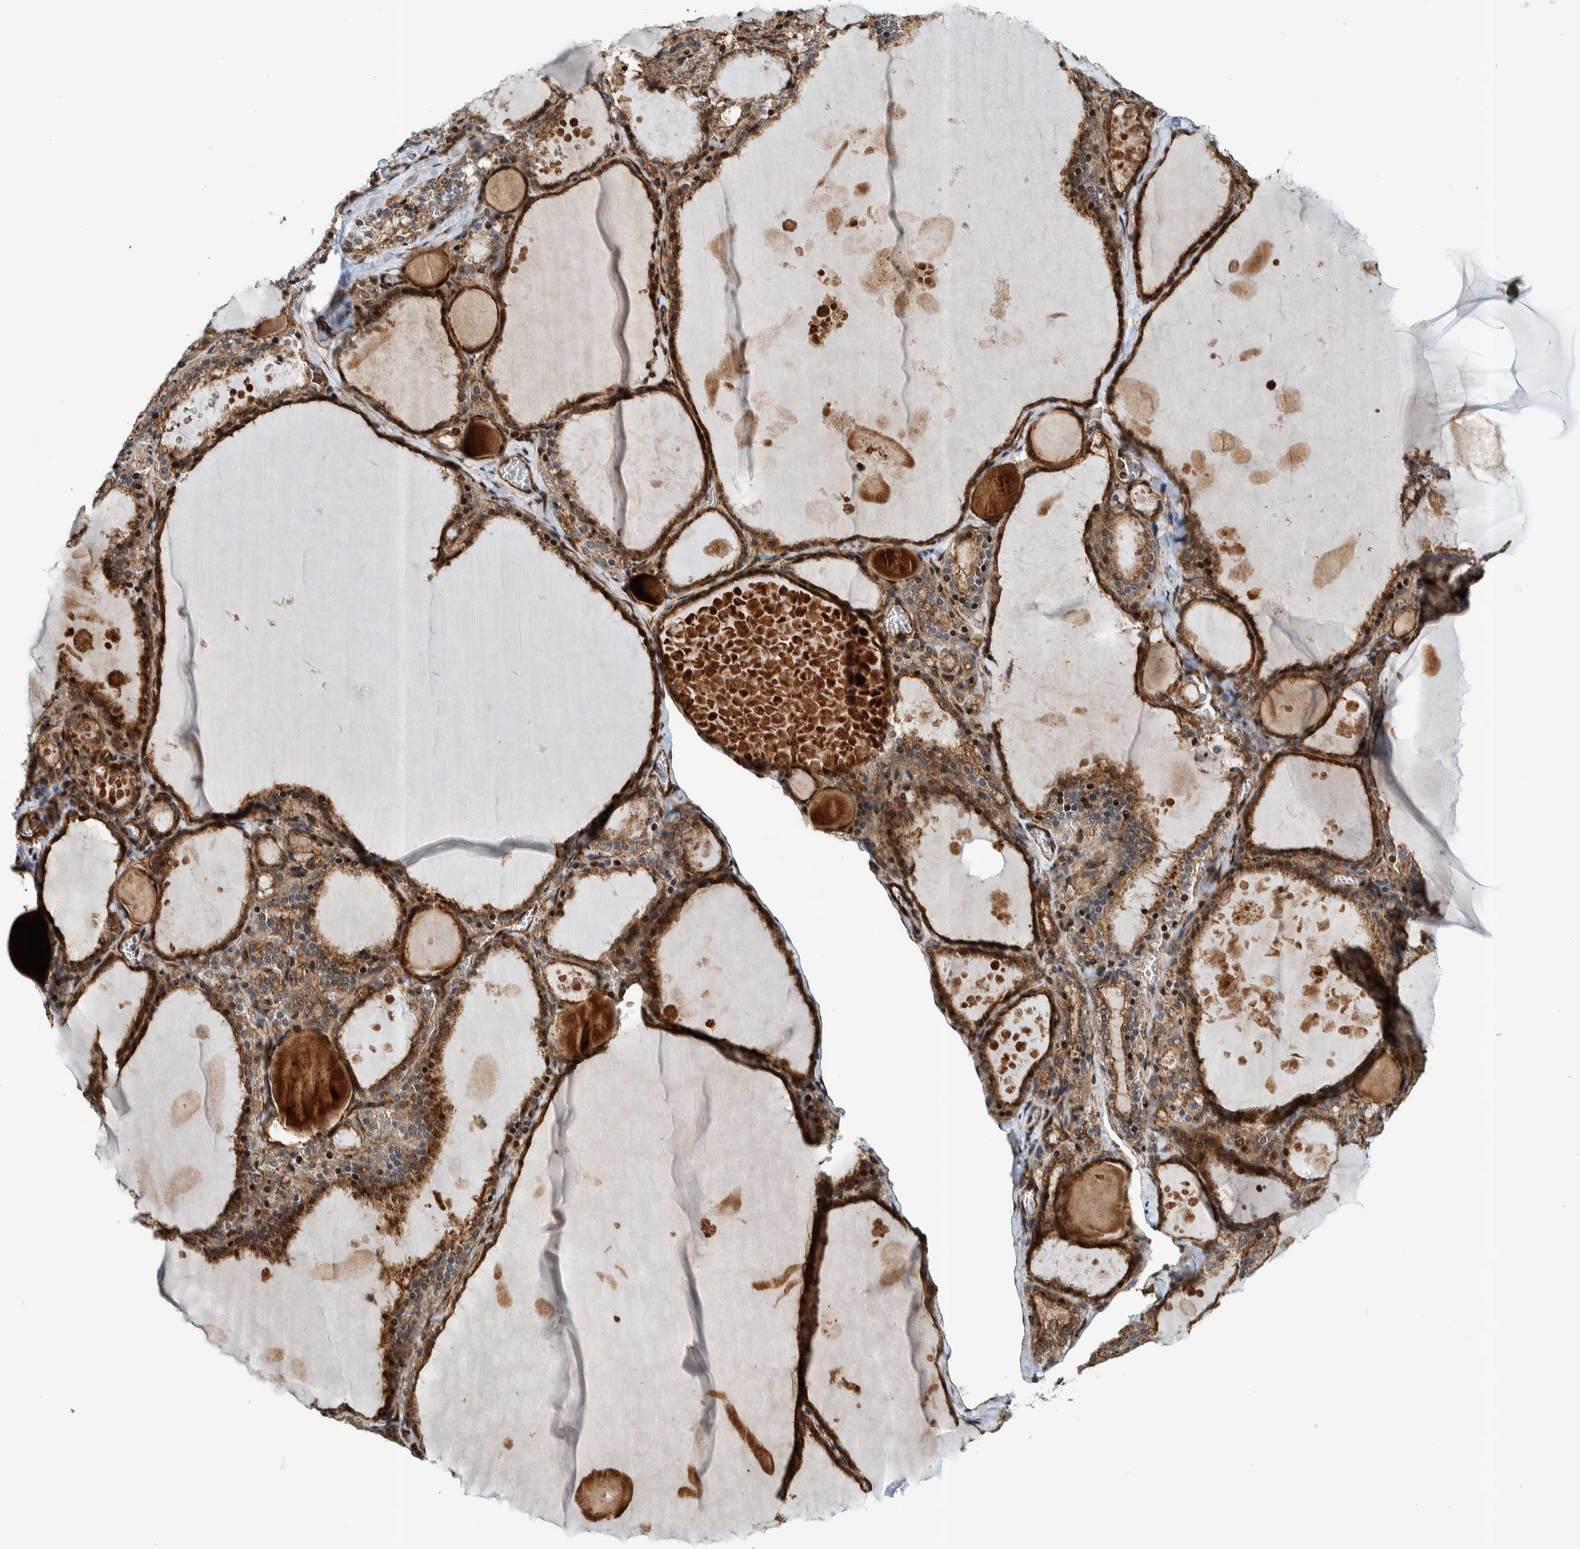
{"staining": {"intensity": "strong", "quantity": ">75%", "location": "cytoplasmic/membranous"}, "tissue": "thyroid gland", "cell_type": "Glandular cells", "image_type": "normal", "snomed": [{"axis": "morphology", "description": "Normal tissue, NOS"}, {"axis": "topography", "description": "Thyroid gland"}], "caption": "Immunohistochemical staining of benign thyroid gland reveals high levels of strong cytoplasmic/membranous positivity in about >75% of glandular cells. (Stains: DAB in brown, nuclei in blue, Microscopy: brightfield microscopy at high magnification).", "gene": "CCDC57", "patient": {"sex": "male", "age": 56}}